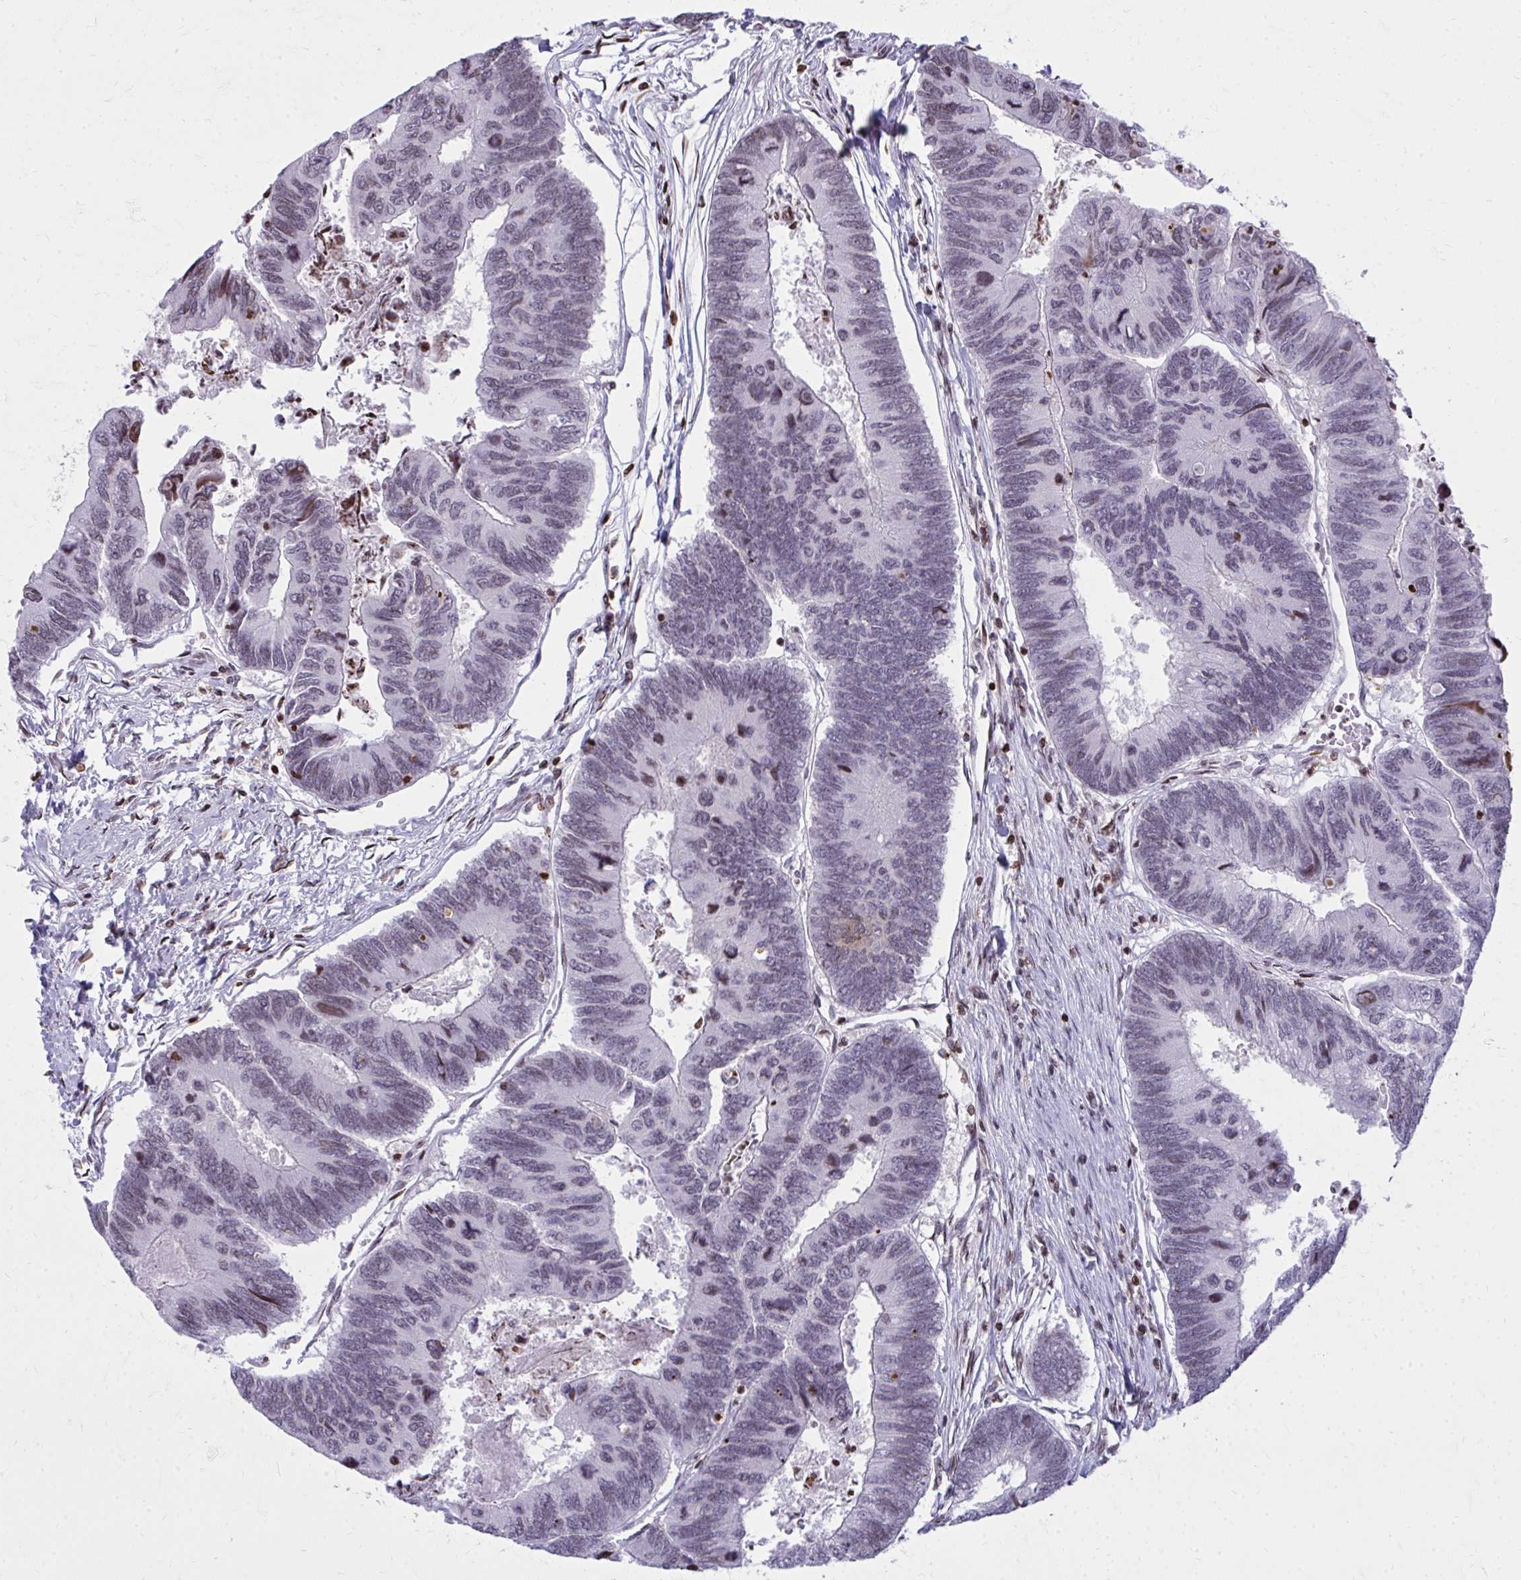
{"staining": {"intensity": "negative", "quantity": "none", "location": "none"}, "tissue": "colorectal cancer", "cell_type": "Tumor cells", "image_type": "cancer", "snomed": [{"axis": "morphology", "description": "Adenocarcinoma, NOS"}, {"axis": "topography", "description": "Colon"}], "caption": "Immunohistochemistry (IHC) histopathology image of human colorectal cancer stained for a protein (brown), which shows no staining in tumor cells. (Stains: DAB (3,3'-diaminobenzidine) immunohistochemistry with hematoxylin counter stain, Microscopy: brightfield microscopy at high magnification).", "gene": "AP5M1", "patient": {"sex": "female", "age": 67}}